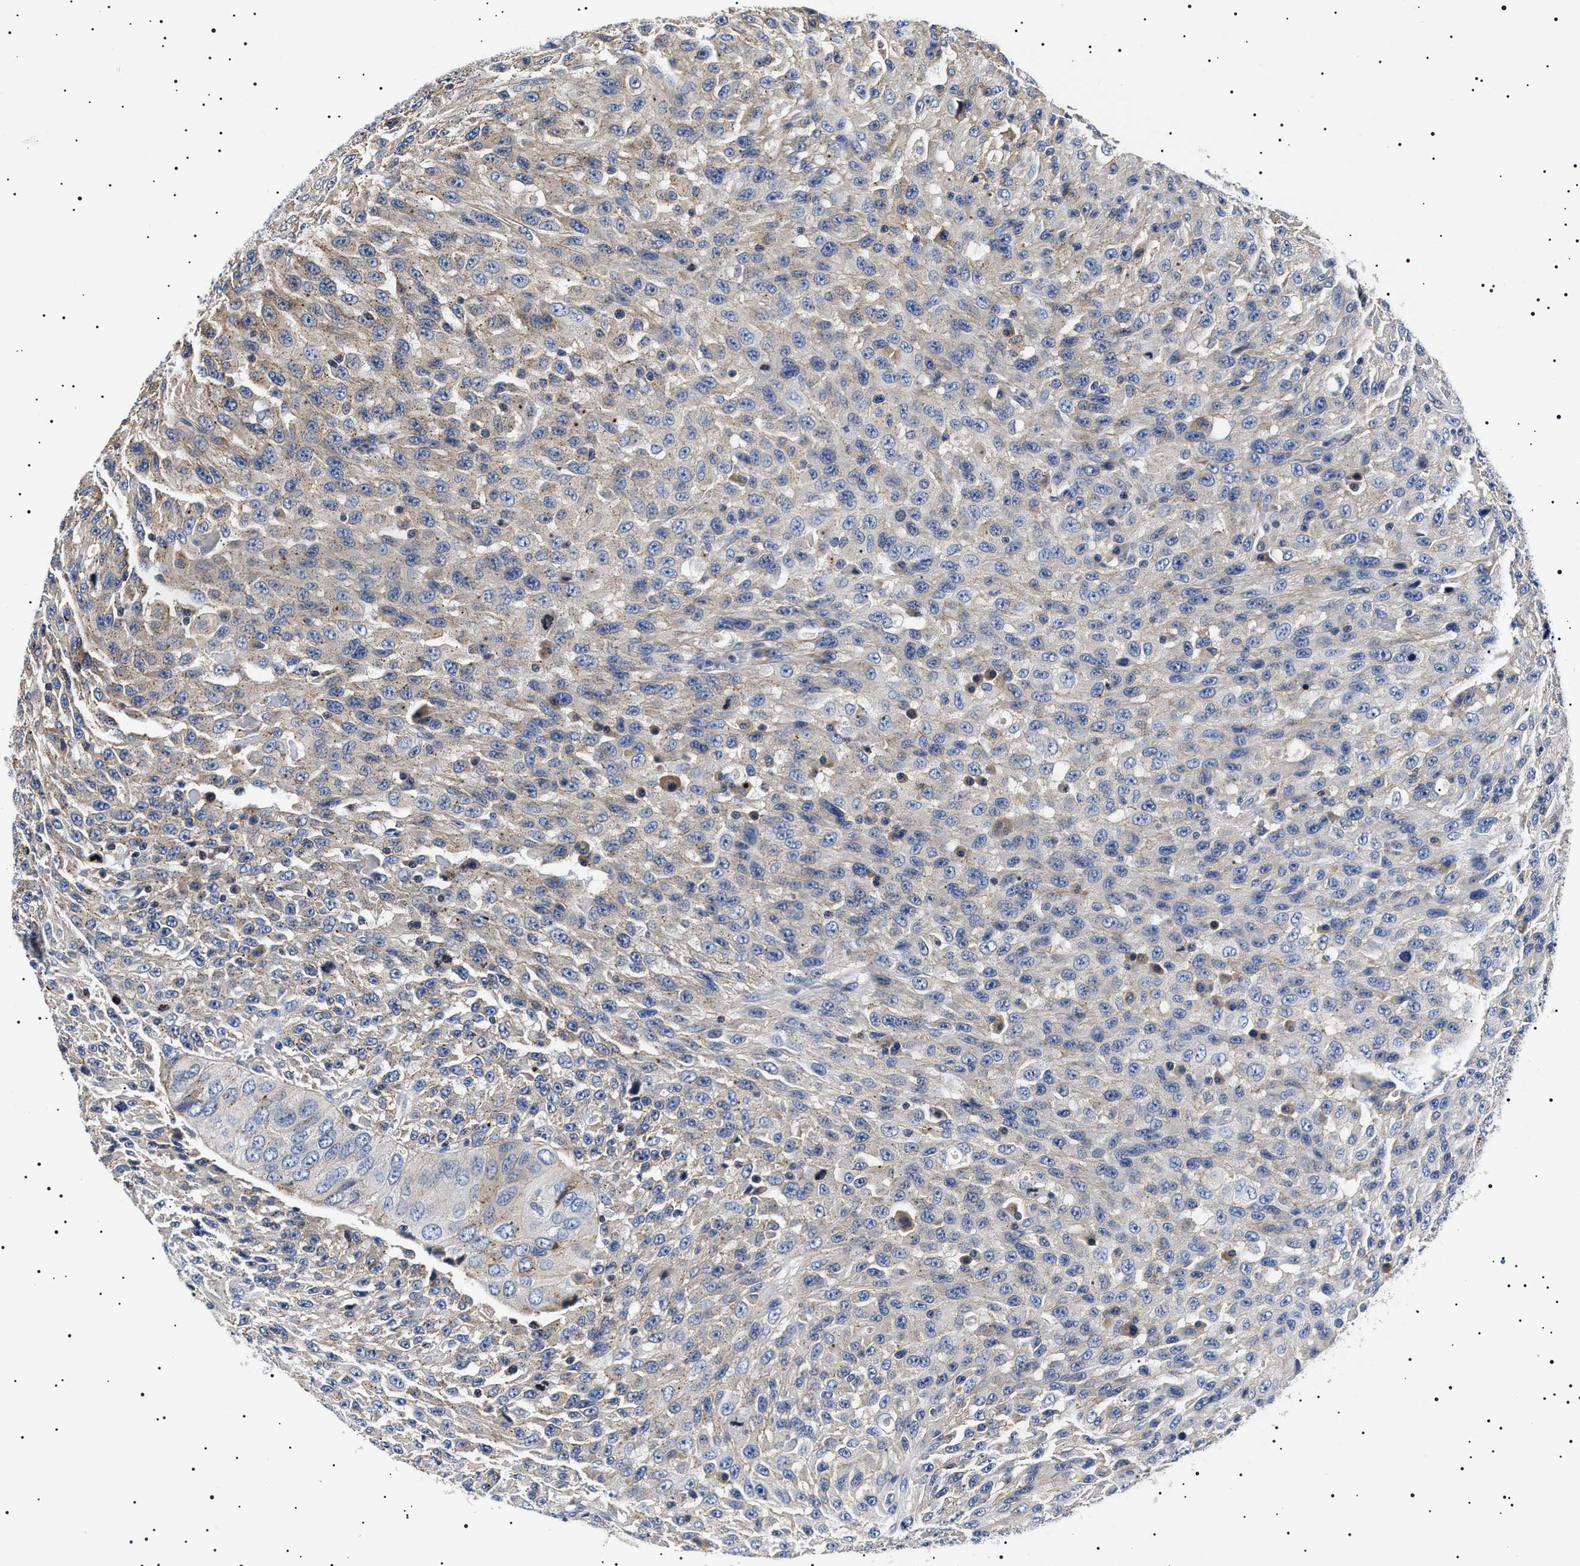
{"staining": {"intensity": "negative", "quantity": "none", "location": "none"}, "tissue": "urothelial cancer", "cell_type": "Tumor cells", "image_type": "cancer", "snomed": [{"axis": "morphology", "description": "Urothelial carcinoma, High grade"}, {"axis": "topography", "description": "Urinary bladder"}], "caption": "The image shows no staining of tumor cells in high-grade urothelial carcinoma. (DAB immunohistochemistry, high magnification).", "gene": "SLC4A7", "patient": {"sex": "male", "age": 66}}